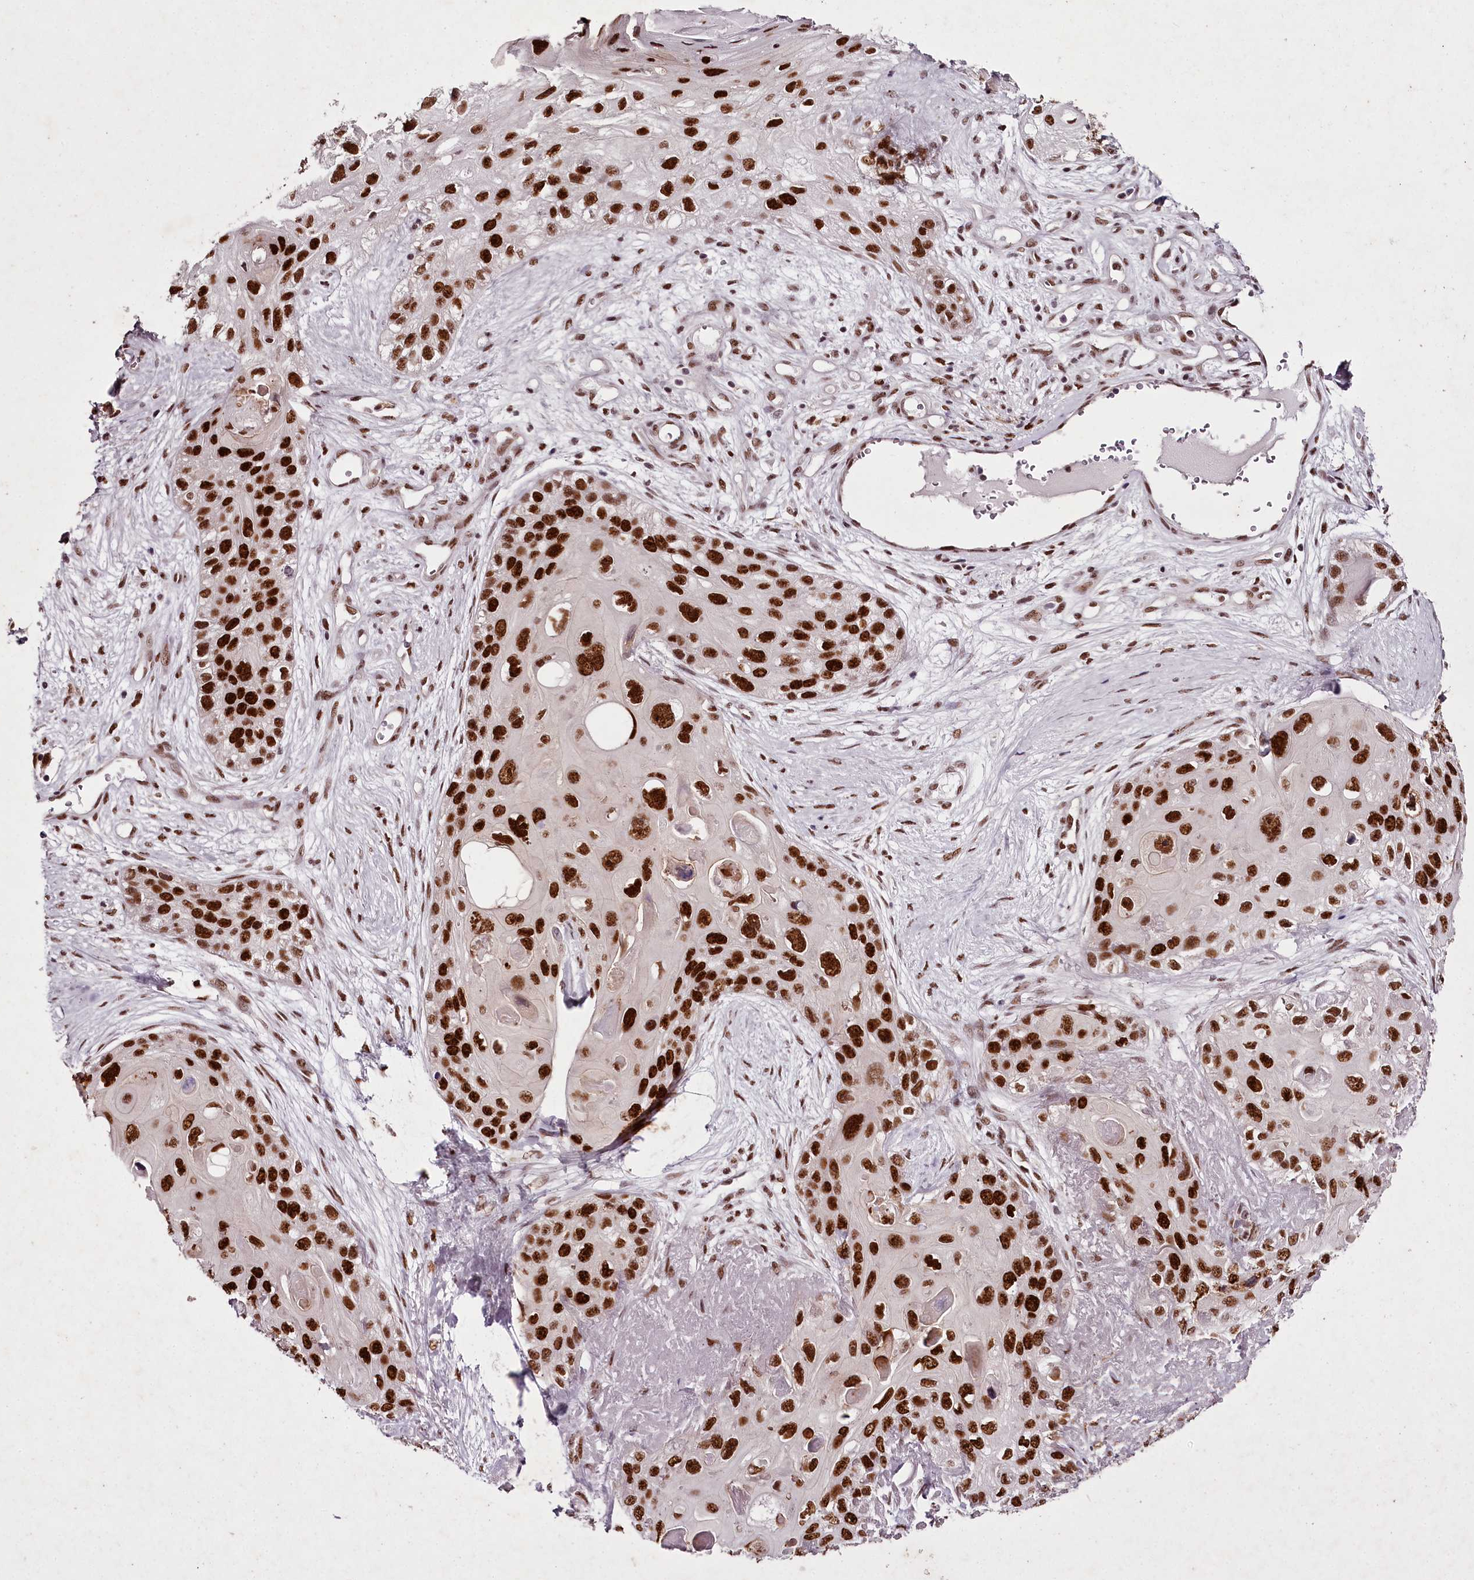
{"staining": {"intensity": "strong", "quantity": ">75%", "location": "nuclear"}, "tissue": "skin cancer", "cell_type": "Tumor cells", "image_type": "cancer", "snomed": [{"axis": "morphology", "description": "Normal tissue, NOS"}, {"axis": "morphology", "description": "Squamous cell carcinoma, NOS"}, {"axis": "topography", "description": "Skin"}], "caption": "Approximately >75% of tumor cells in human skin squamous cell carcinoma exhibit strong nuclear protein expression as visualized by brown immunohistochemical staining.", "gene": "PSPC1", "patient": {"sex": "male", "age": 72}}